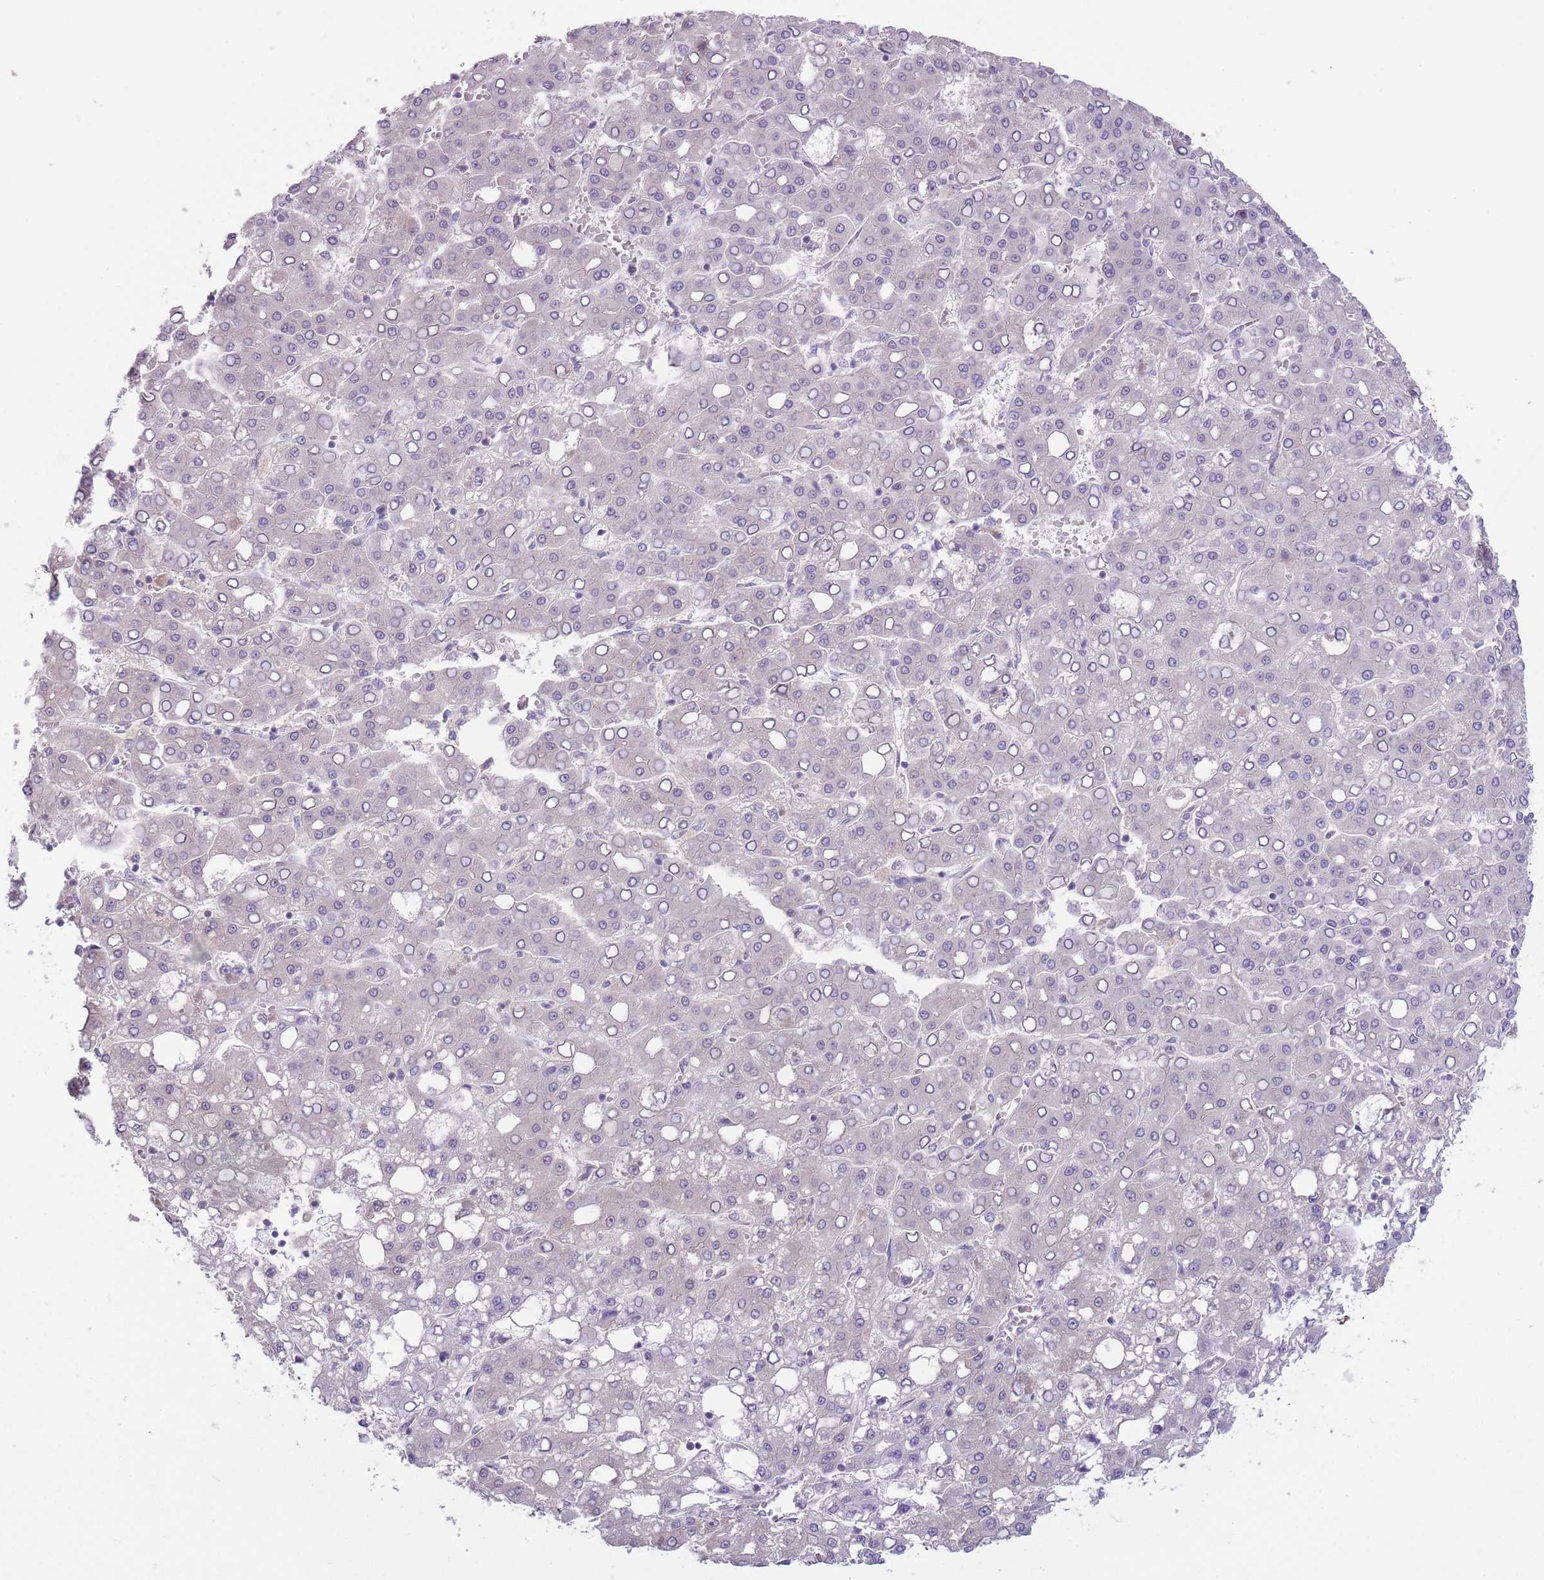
{"staining": {"intensity": "negative", "quantity": "none", "location": "none"}, "tissue": "liver cancer", "cell_type": "Tumor cells", "image_type": "cancer", "snomed": [{"axis": "morphology", "description": "Carcinoma, Hepatocellular, NOS"}, {"axis": "topography", "description": "Liver"}], "caption": "Micrograph shows no protein staining in tumor cells of liver cancer tissue.", "gene": "COPE", "patient": {"sex": "male", "age": 65}}